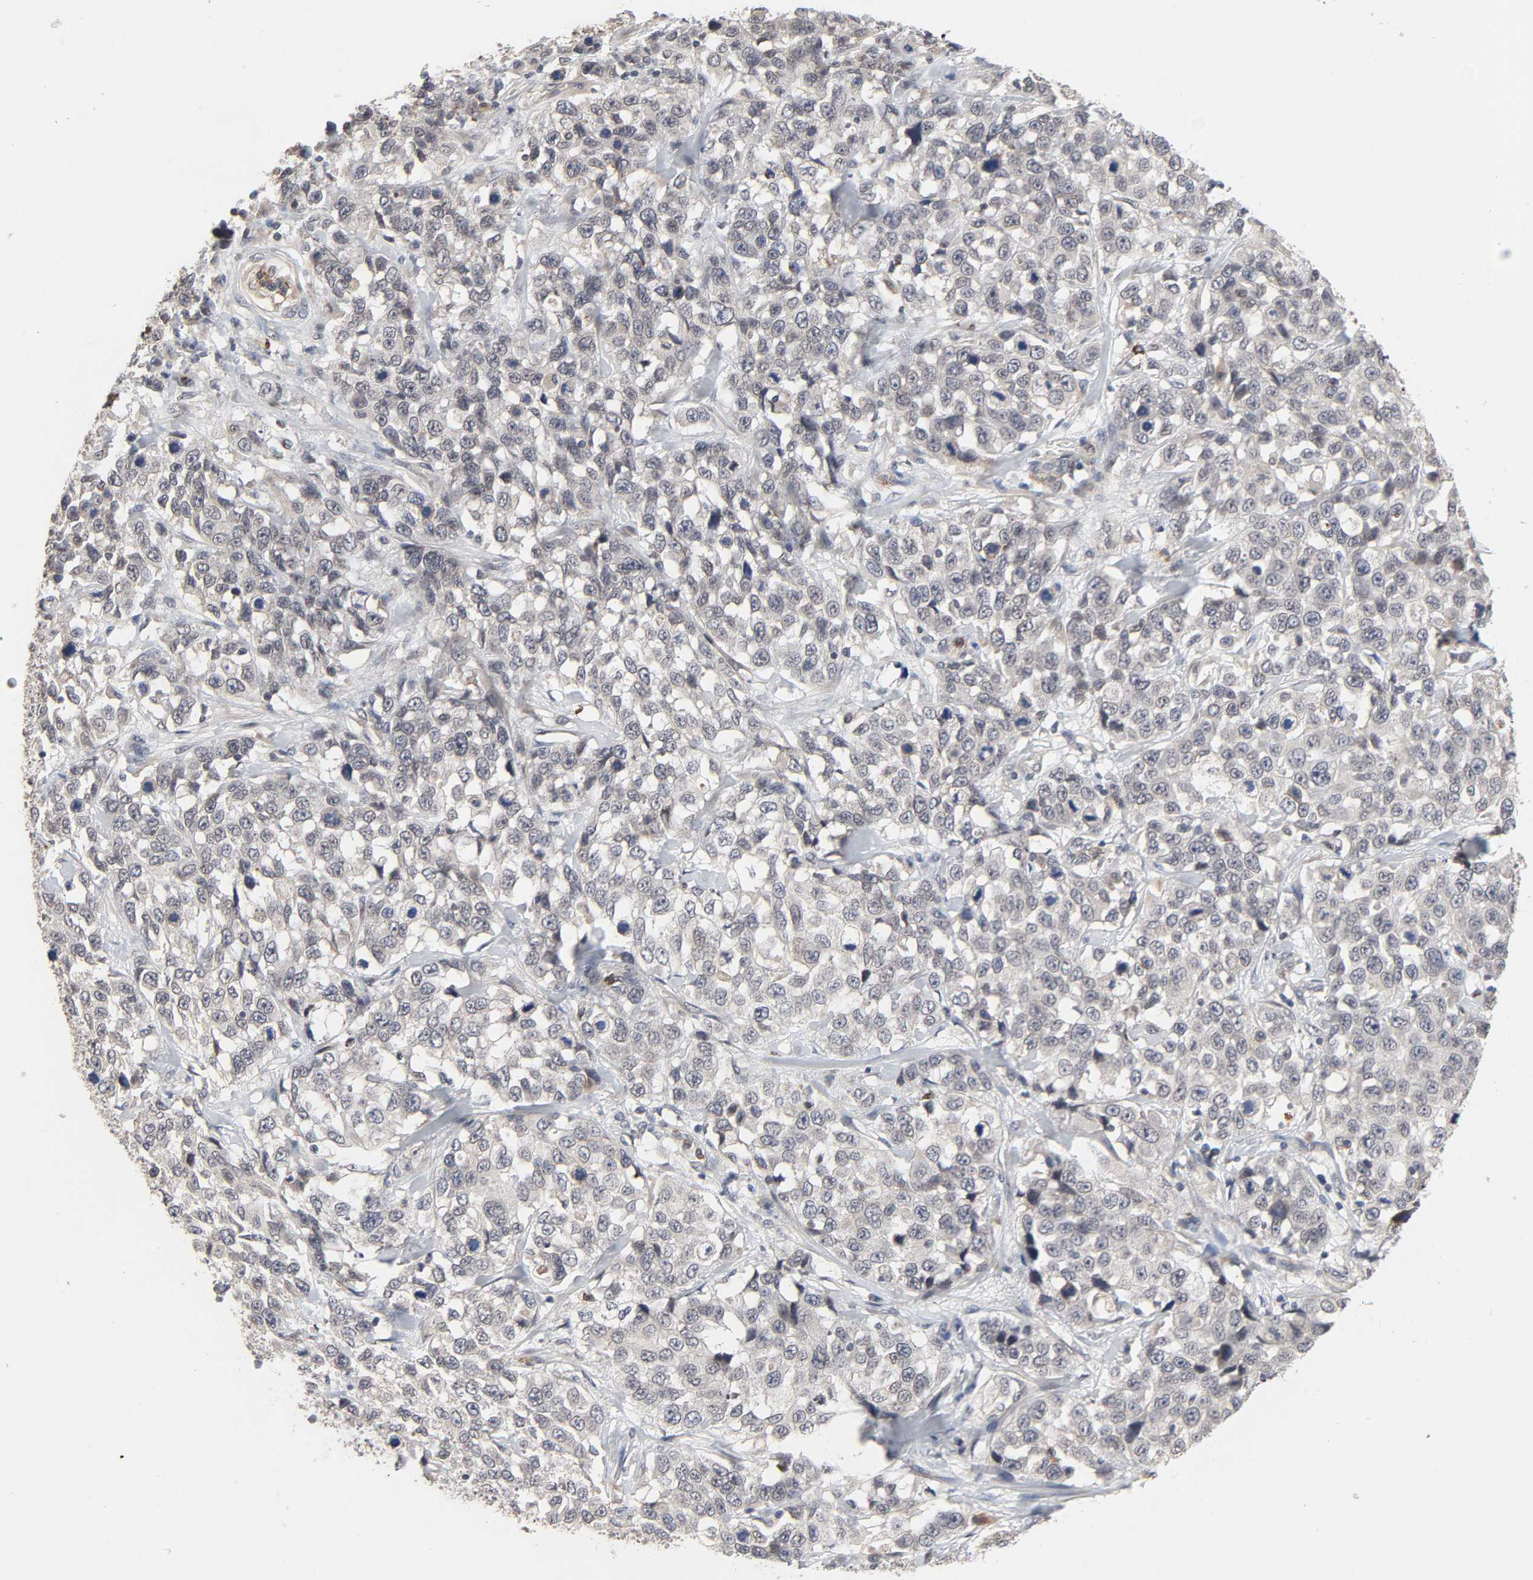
{"staining": {"intensity": "weak", "quantity": "<25%", "location": "cytoplasmic/membranous"}, "tissue": "stomach cancer", "cell_type": "Tumor cells", "image_type": "cancer", "snomed": [{"axis": "morphology", "description": "Normal tissue, NOS"}, {"axis": "morphology", "description": "Adenocarcinoma, NOS"}, {"axis": "topography", "description": "Stomach"}], "caption": "This is an IHC micrograph of human stomach adenocarcinoma. There is no staining in tumor cells.", "gene": "CCDC175", "patient": {"sex": "male", "age": 48}}